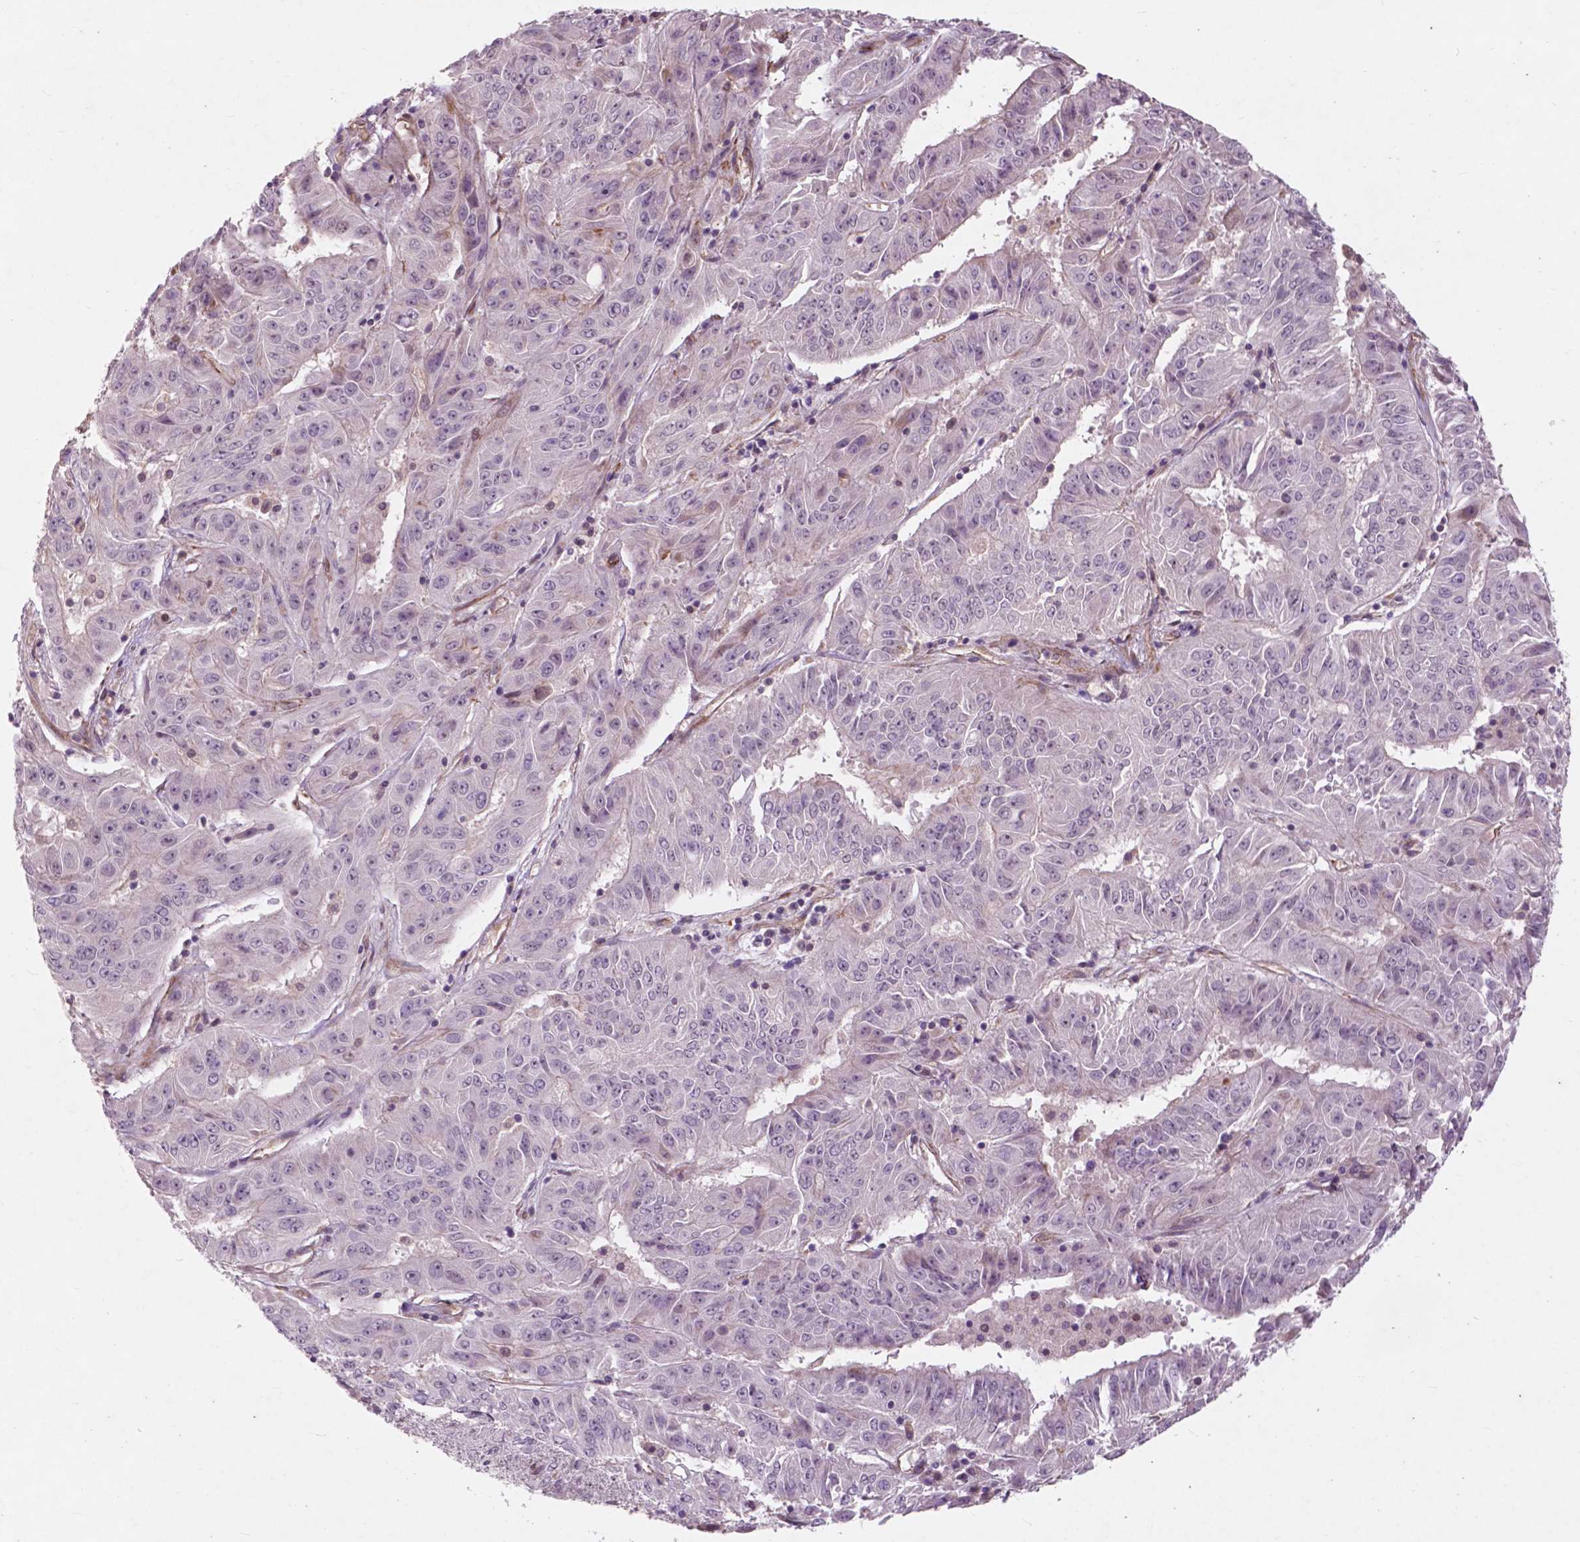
{"staining": {"intensity": "negative", "quantity": "none", "location": "none"}, "tissue": "pancreatic cancer", "cell_type": "Tumor cells", "image_type": "cancer", "snomed": [{"axis": "morphology", "description": "Adenocarcinoma, NOS"}, {"axis": "topography", "description": "Pancreas"}], "caption": "There is no significant expression in tumor cells of adenocarcinoma (pancreatic).", "gene": "RFPL4B", "patient": {"sex": "male", "age": 63}}